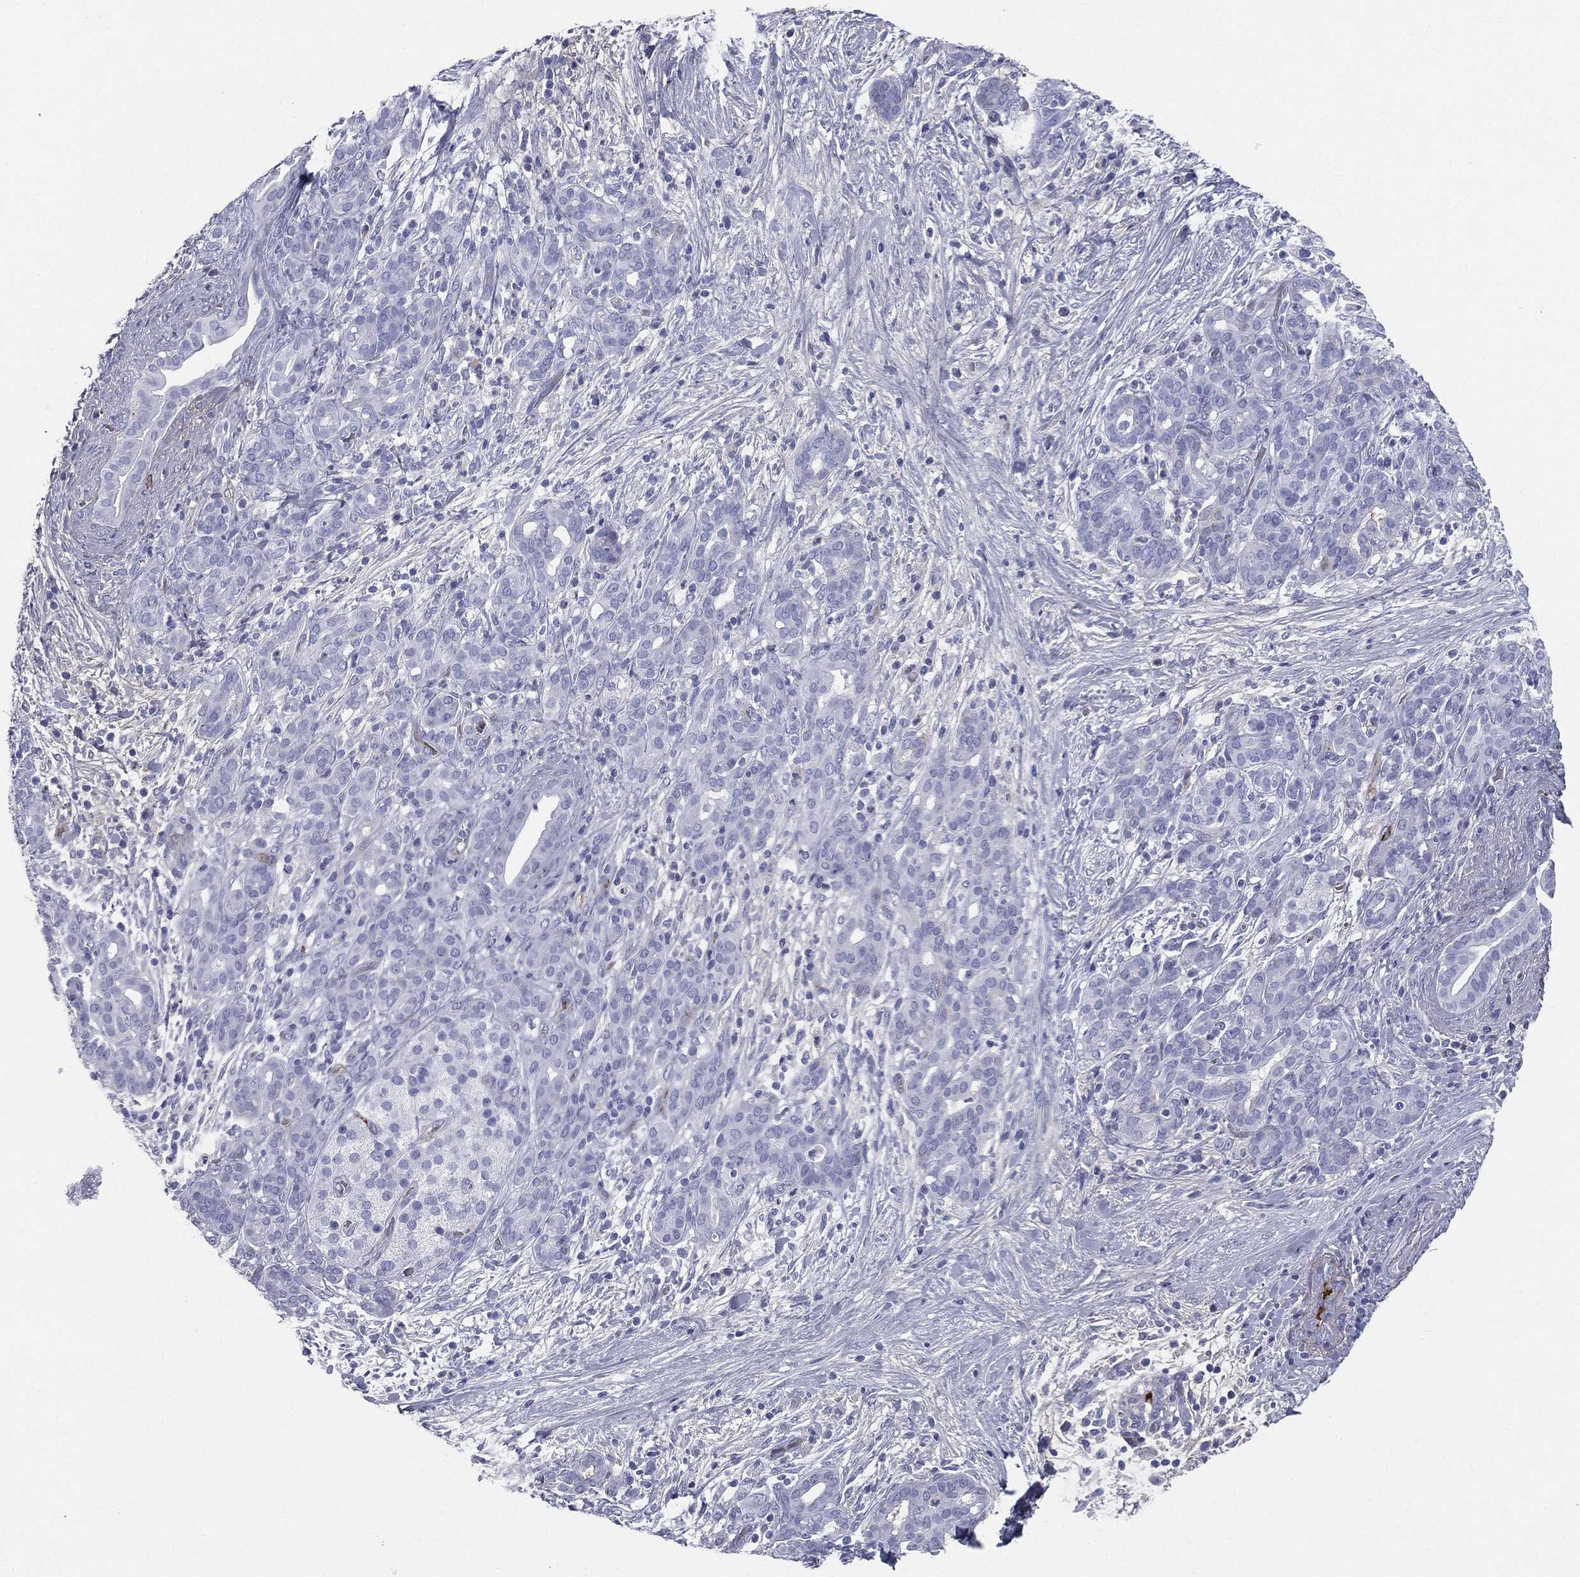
{"staining": {"intensity": "negative", "quantity": "none", "location": "none"}, "tissue": "pancreatic cancer", "cell_type": "Tumor cells", "image_type": "cancer", "snomed": [{"axis": "morphology", "description": "Adenocarcinoma, NOS"}, {"axis": "topography", "description": "Pancreas"}], "caption": "Immunohistochemistry (IHC) image of human pancreatic cancer stained for a protein (brown), which shows no staining in tumor cells.", "gene": "HP", "patient": {"sex": "male", "age": 44}}